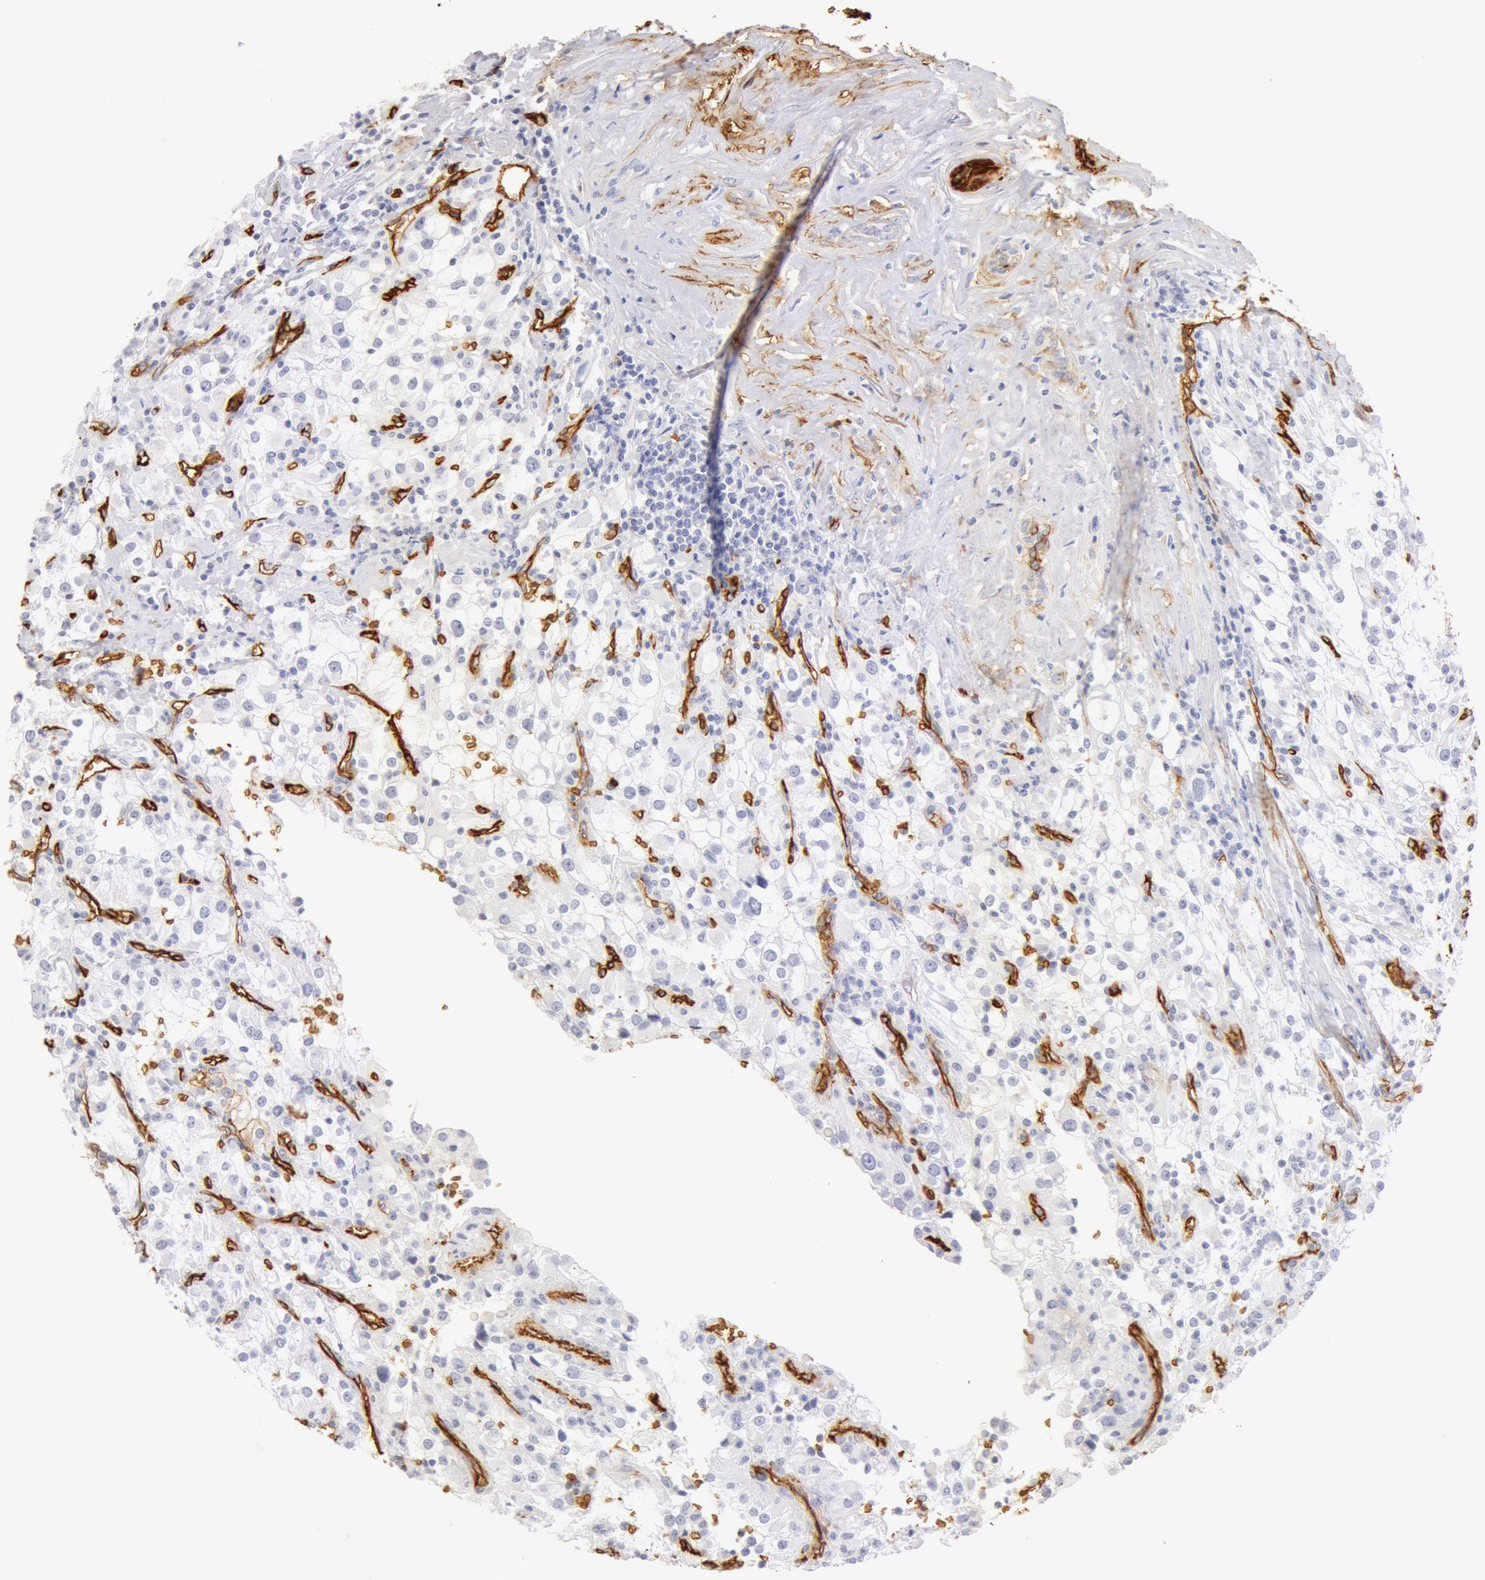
{"staining": {"intensity": "negative", "quantity": "none", "location": "none"}, "tissue": "renal cancer", "cell_type": "Tumor cells", "image_type": "cancer", "snomed": [{"axis": "morphology", "description": "Adenocarcinoma, NOS"}, {"axis": "topography", "description": "Kidney"}], "caption": "This is an immunohistochemistry image of renal adenocarcinoma. There is no positivity in tumor cells.", "gene": "AQP1", "patient": {"sex": "female", "age": 52}}